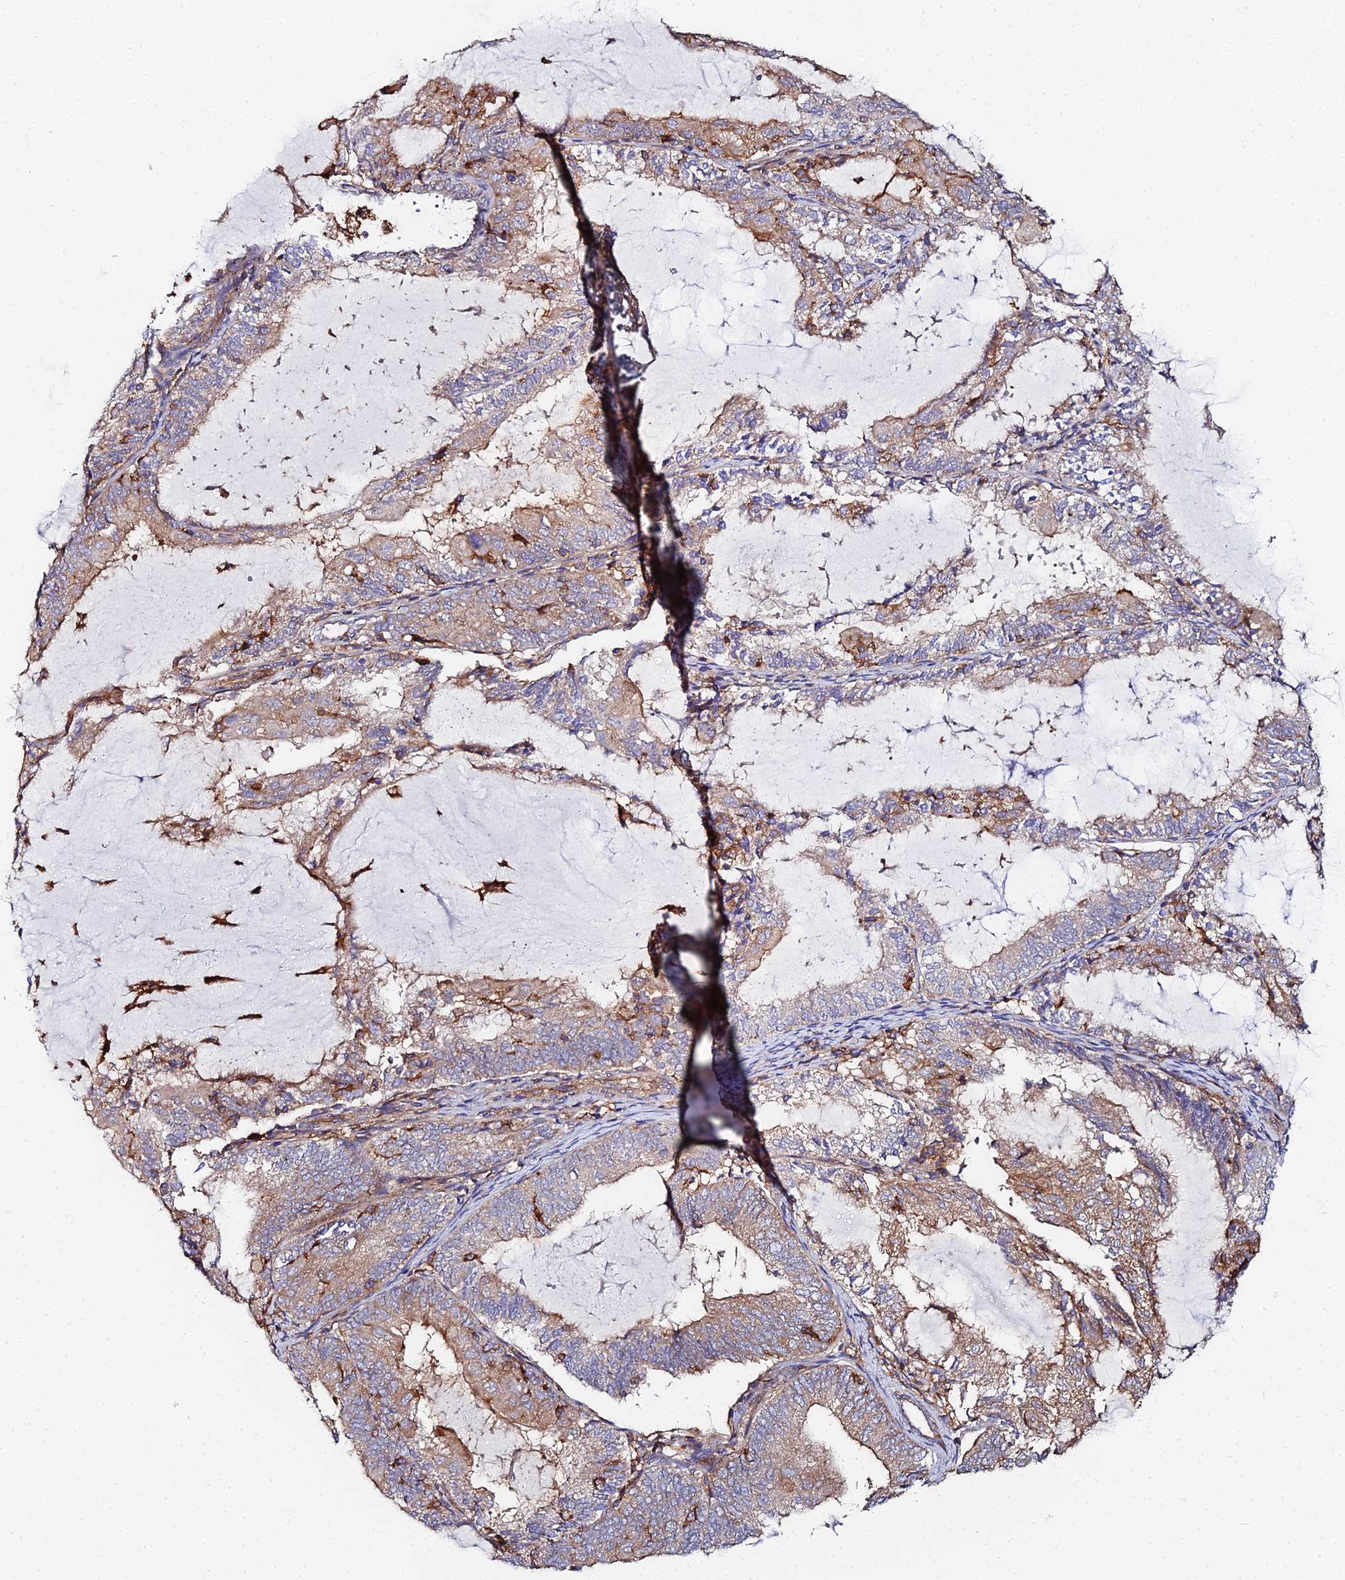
{"staining": {"intensity": "moderate", "quantity": "25%-75%", "location": "cytoplasmic/membranous"}, "tissue": "endometrial cancer", "cell_type": "Tumor cells", "image_type": "cancer", "snomed": [{"axis": "morphology", "description": "Adenocarcinoma, NOS"}, {"axis": "topography", "description": "Endometrium"}], "caption": "This is an image of immunohistochemistry staining of adenocarcinoma (endometrial), which shows moderate staining in the cytoplasmic/membranous of tumor cells.", "gene": "GNG5B", "patient": {"sex": "female", "age": 81}}